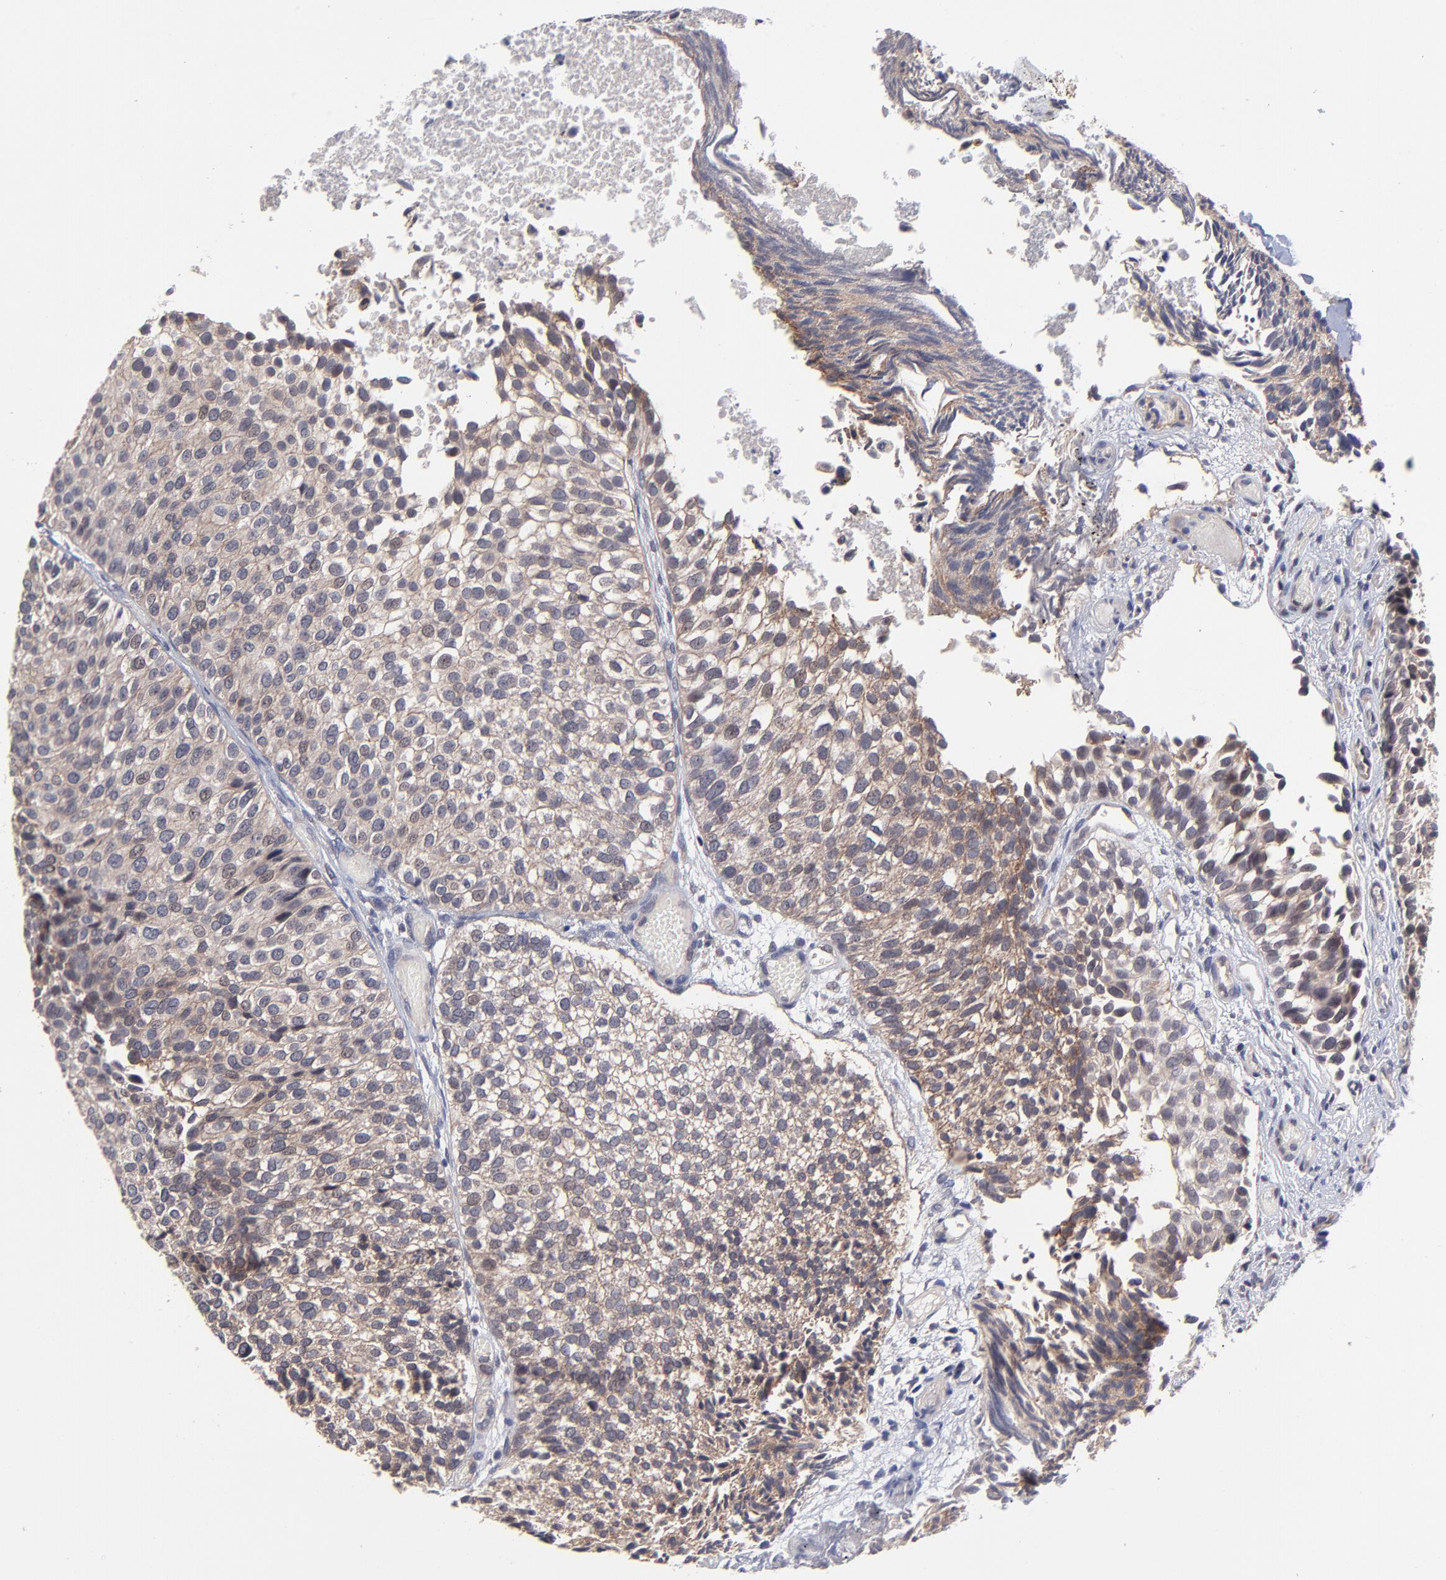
{"staining": {"intensity": "moderate", "quantity": "25%-75%", "location": "cytoplasmic/membranous"}, "tissue": "urothelial cancer", "cell_type": "Tumor cells", "image_type": "cancer", "snomed": [{"axis": "morphology", "description": "Urothelial carcinoma, Low grade"}, {"axis": "topography", "description": "Urinary bladder"}], "caption": "A brown stain labels moderate cytoplasmic/membranous expression of a protein in urothelial cancer tumor cells. Using DAB (3,3'-diaminobenzidine) (brown) and hematoxylin (blue) stains, captured at high magnification using brightfield microscopy.", "gene": "ZNF780B", "patient": {"sex": "male", "age": 84}}